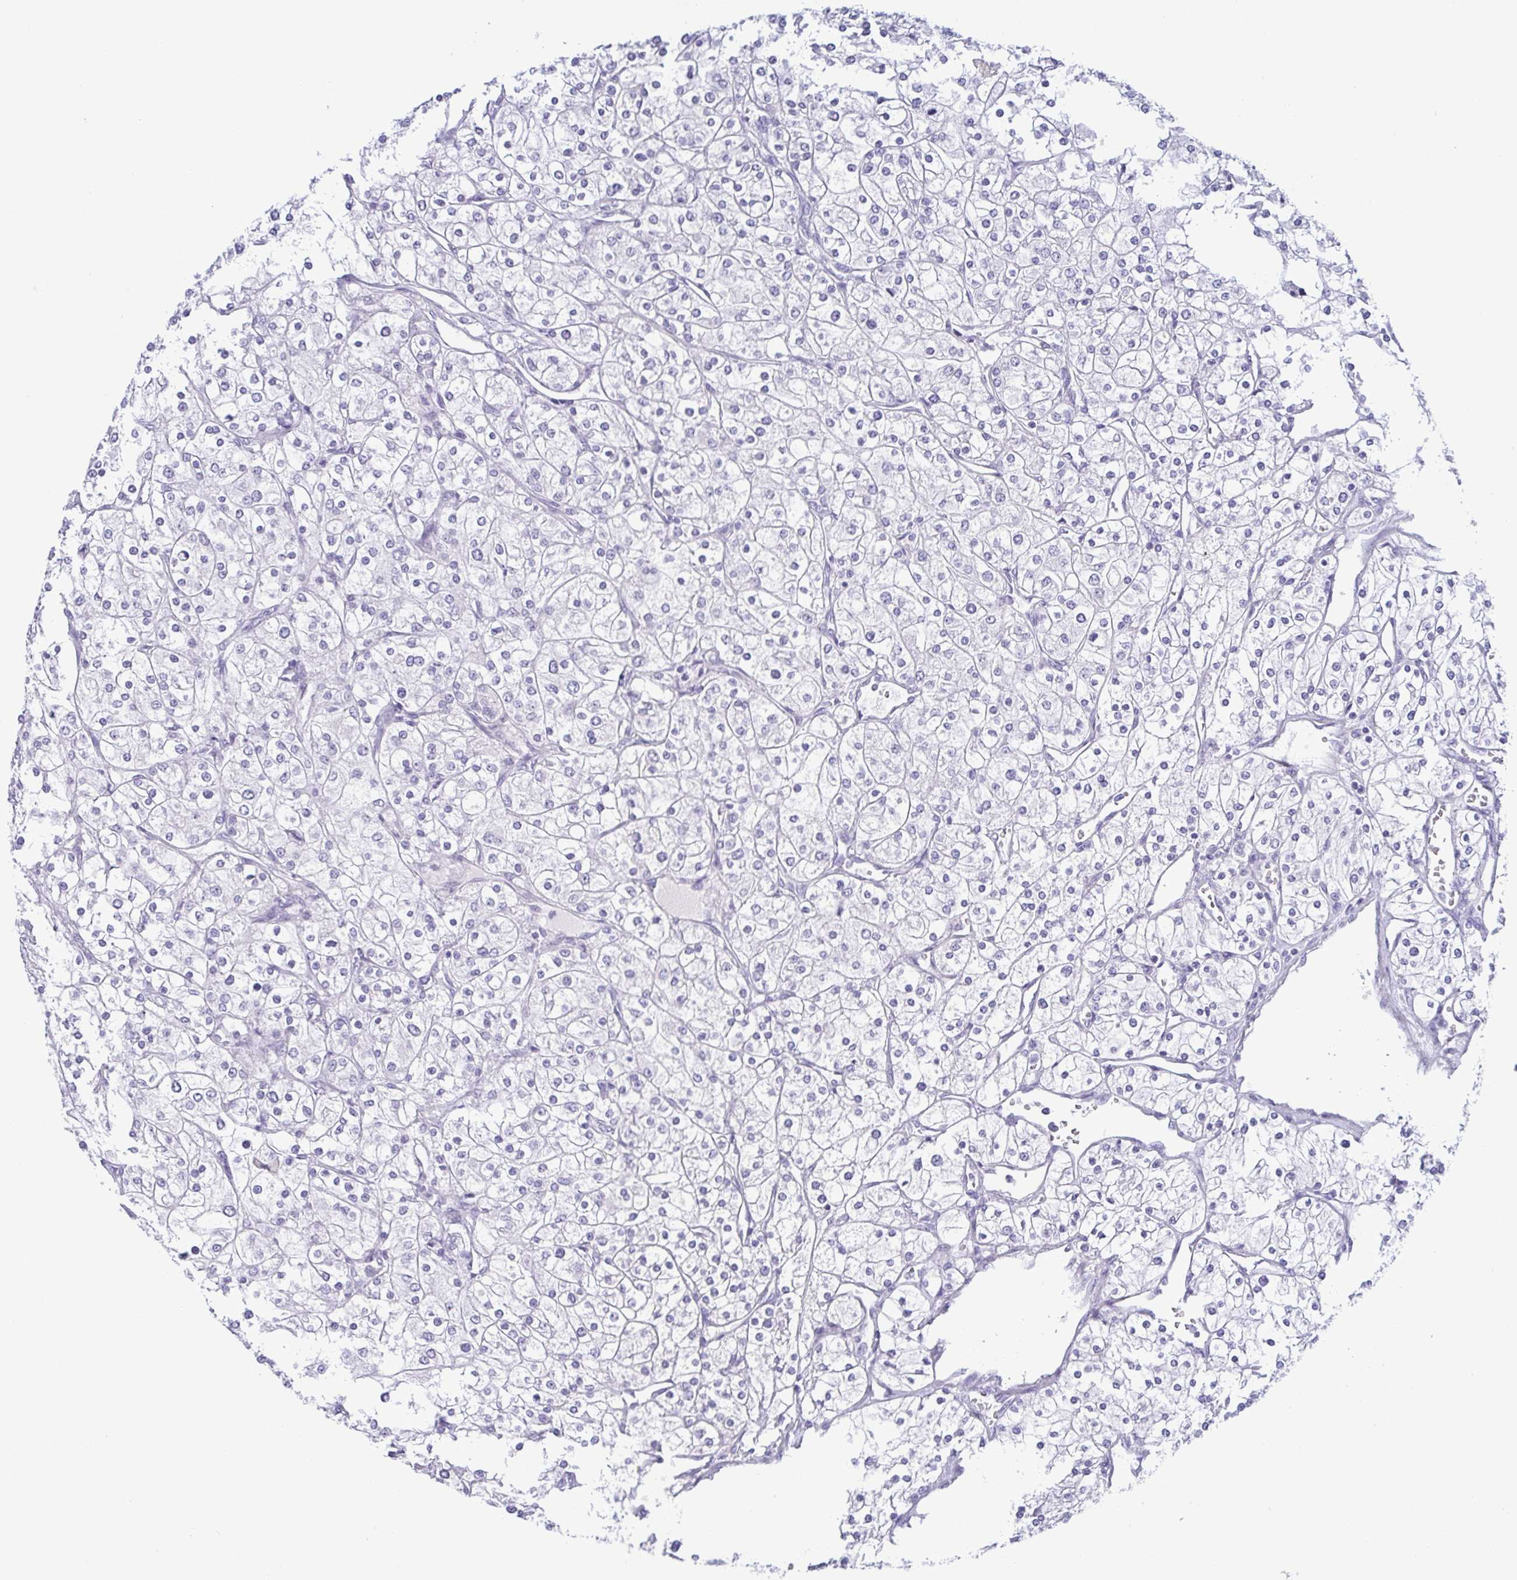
{"staining": {"intensity": "negative", "quantity": "none", "location": "none"}, "tissue": "renal cancer", "cell_type": "Tumor cells", "image_type": "cancer", "snomed": [{"axis": "morphology", "description": "Adenocarcinoma, NOS"}, {"axis": "topography", "description": "Kidney"}], "caption": "DAB immunohistochemical staining of renal cancer (adenocarcinoma) exhibits no significant staining in tumor cells. (Brightfield microscopy of DAB (3,3'-diaminobenzidine) IHC at high magnification).", "gene": "BZW1", "patient": {"sex": "male", "age": 80}}